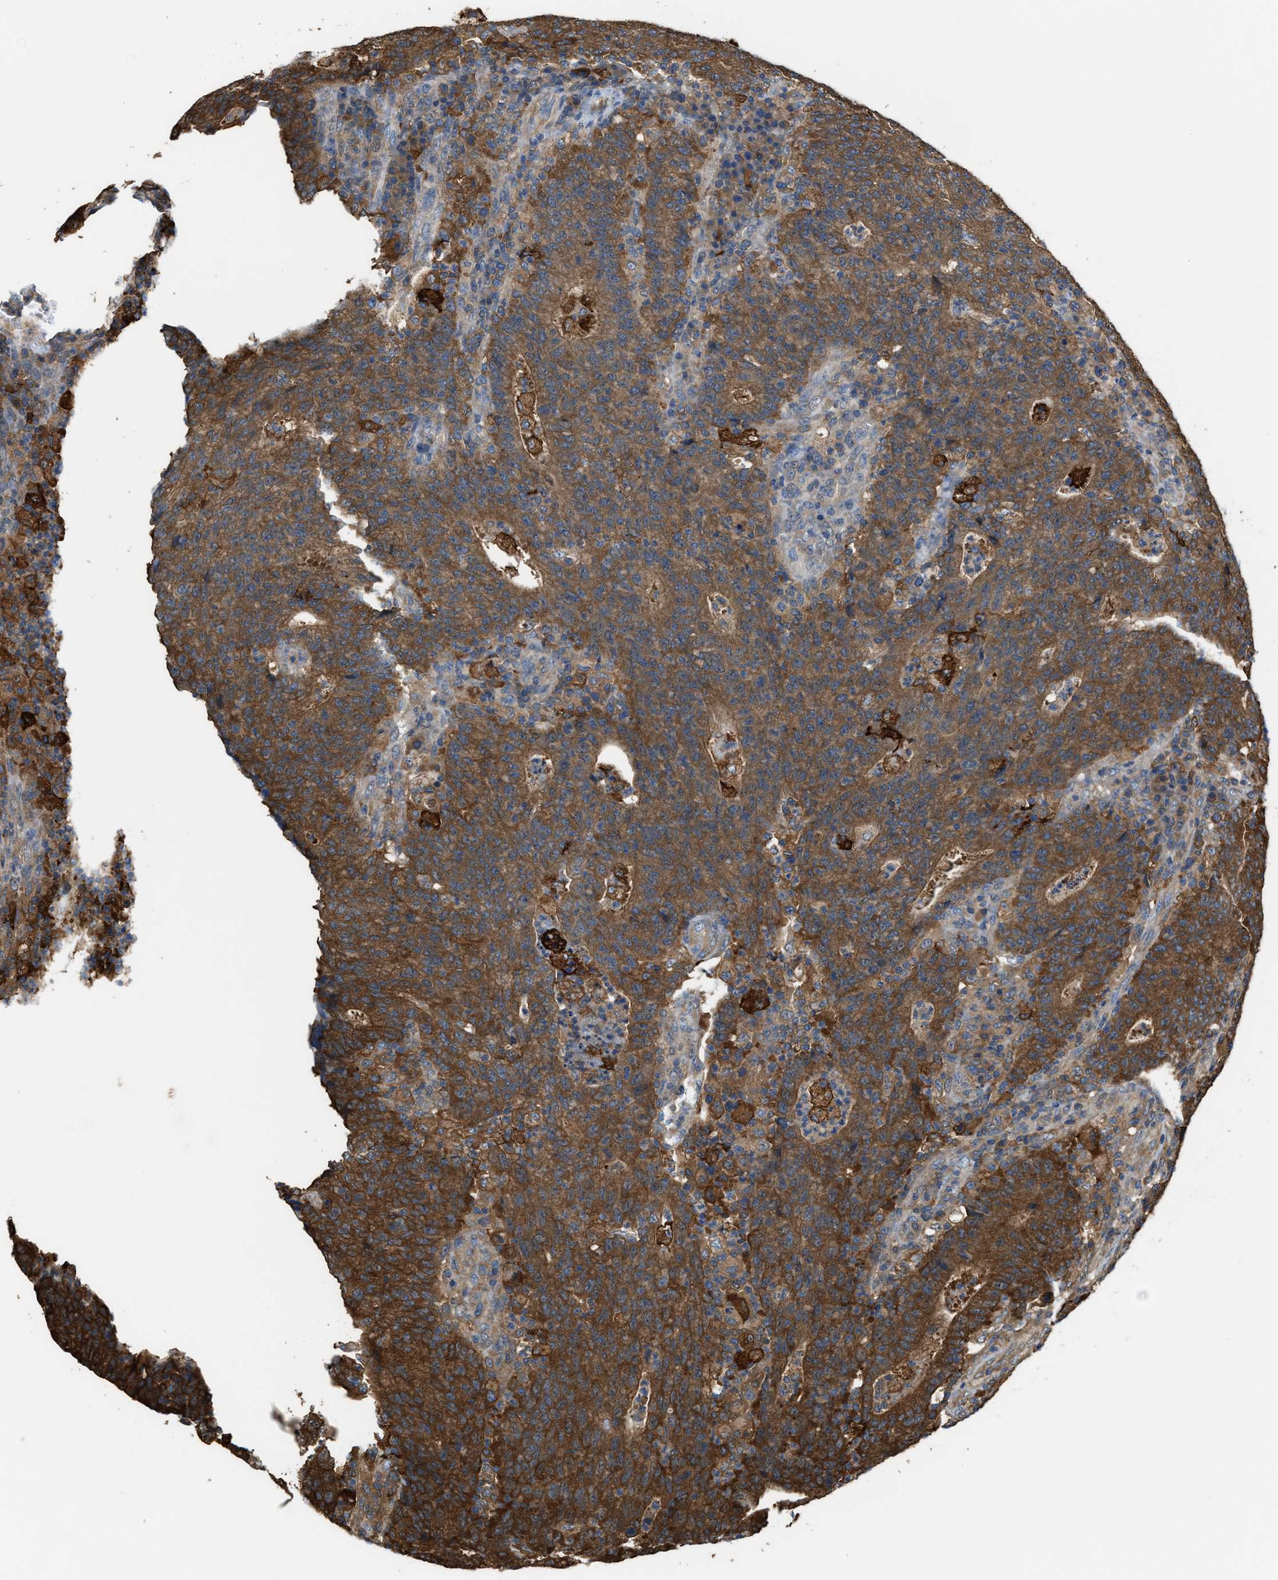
{"staining": {"intensity": "strong", "quantity": ">75%", "location": "cytoplasmic/membranous"}, "tissue": "colorectal cancer", "cell_type": "Tumor cells", "image_type": "cancer", "snomed": [{"axis": "morphology", "description": "Adenocarcinoma, NOS"}, {"axis": "topography", "description": "Colon"}], "caption": "An IHC image of tumor tissue is shown. Protein staining in brown shows strong cytoplasmic/membranous positivity in colorectal adenocarcinoma within tumor cells. (DAB = brown stain, brightfield microscopy at high magnification).", "gene": "ATIC", "patient": {"sex": "female", "age": 75}}